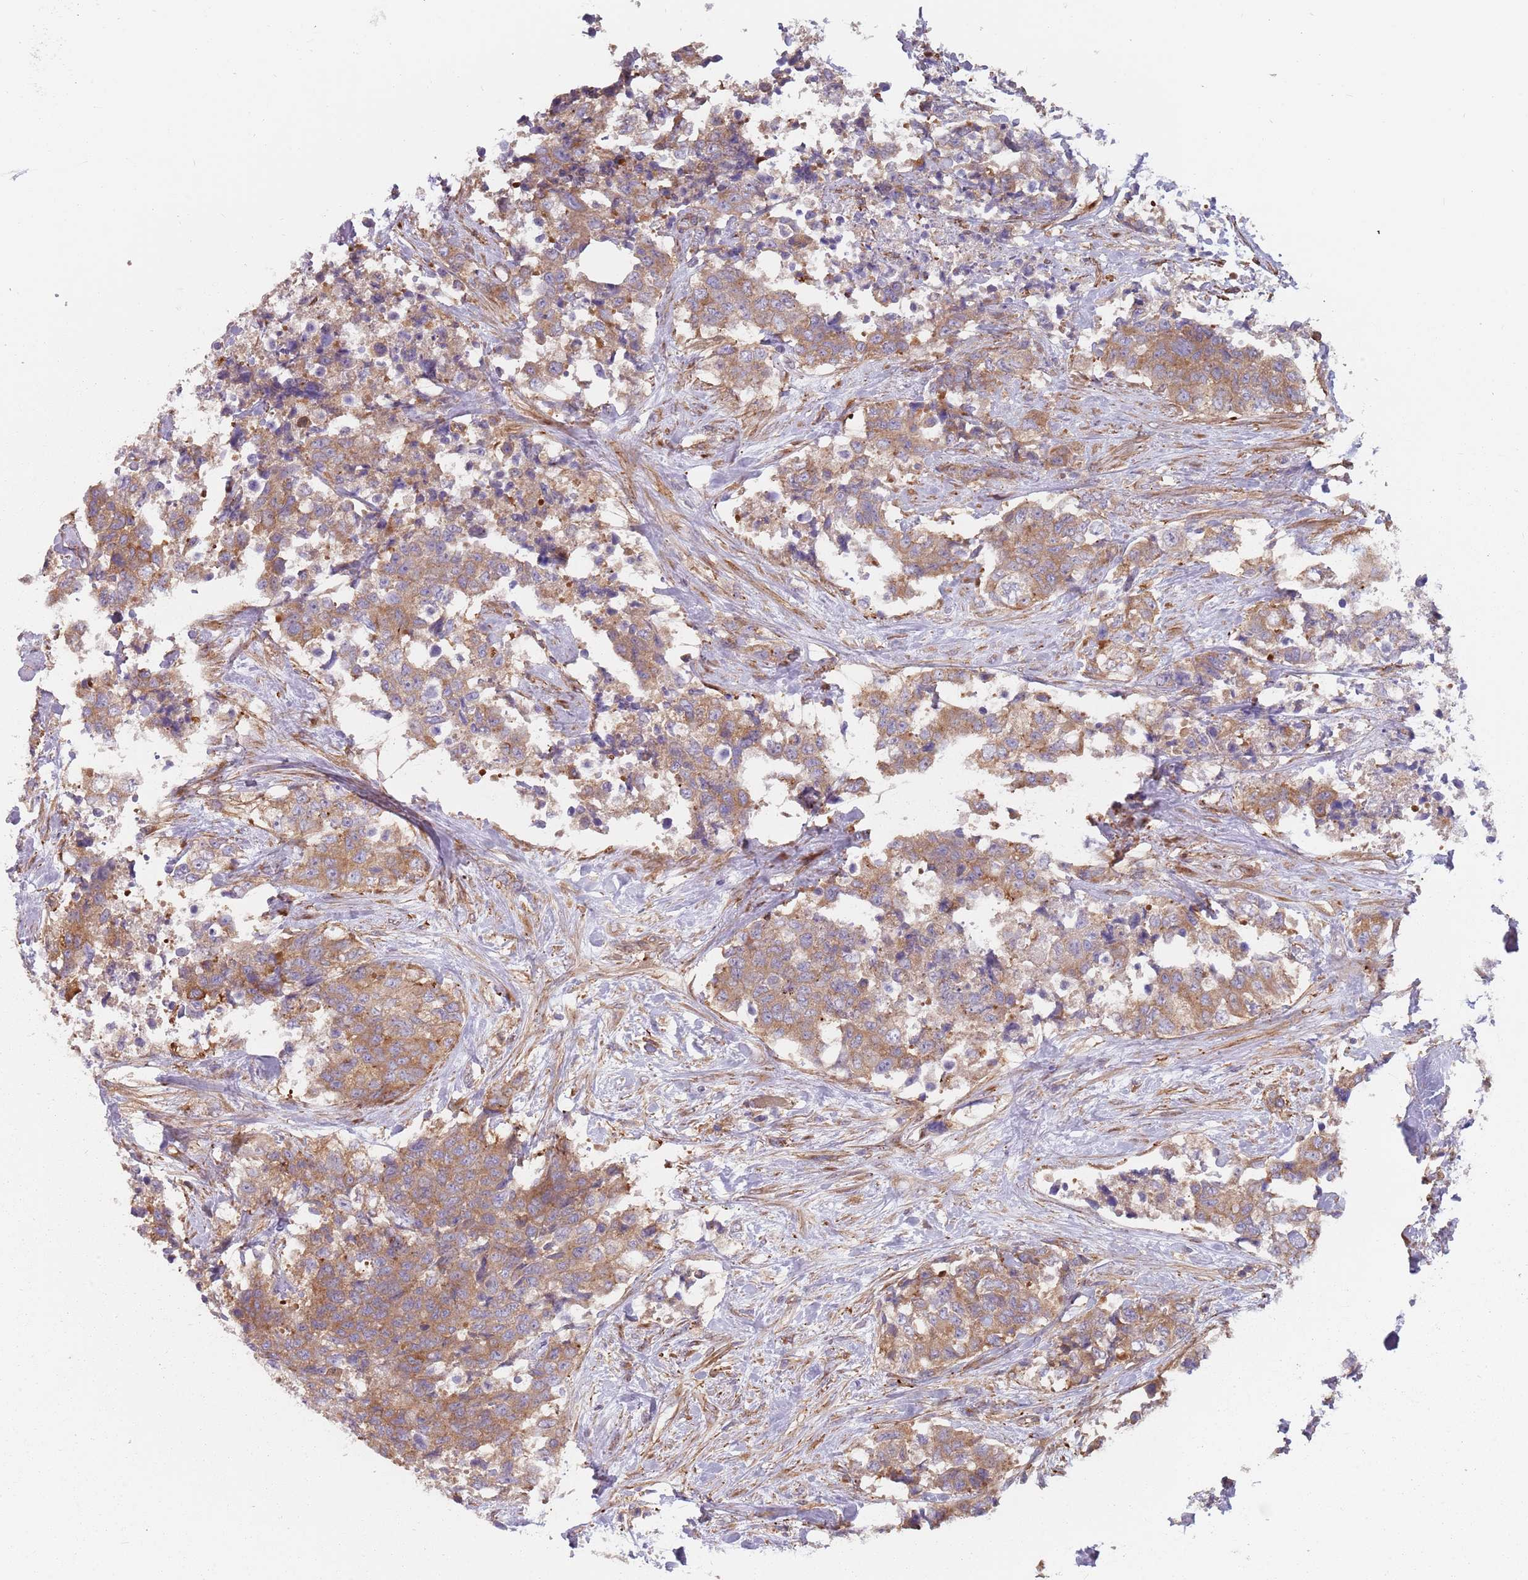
{"staining": {"intensity": "moderate", "quantity": ">75%", "location": "cytoplasmic/membranous"}, "tissue": "urothelial cancer", "cell_type": "Tumor cells", "image_type": "cancer", "snomed": [{"axis": "morphology", "description": "Urothelial carcinoma, High grade"}, {"axis": "topography", "description": "Urinary bladder"}], "caption": "Protein expression analysis of urothelial cancer demonstrates moderate cytoplasmic/membranous staining in about >75% of tumor cells.", "gene": "SPDL1", "patient": {"sex": "female", "age": 78}}